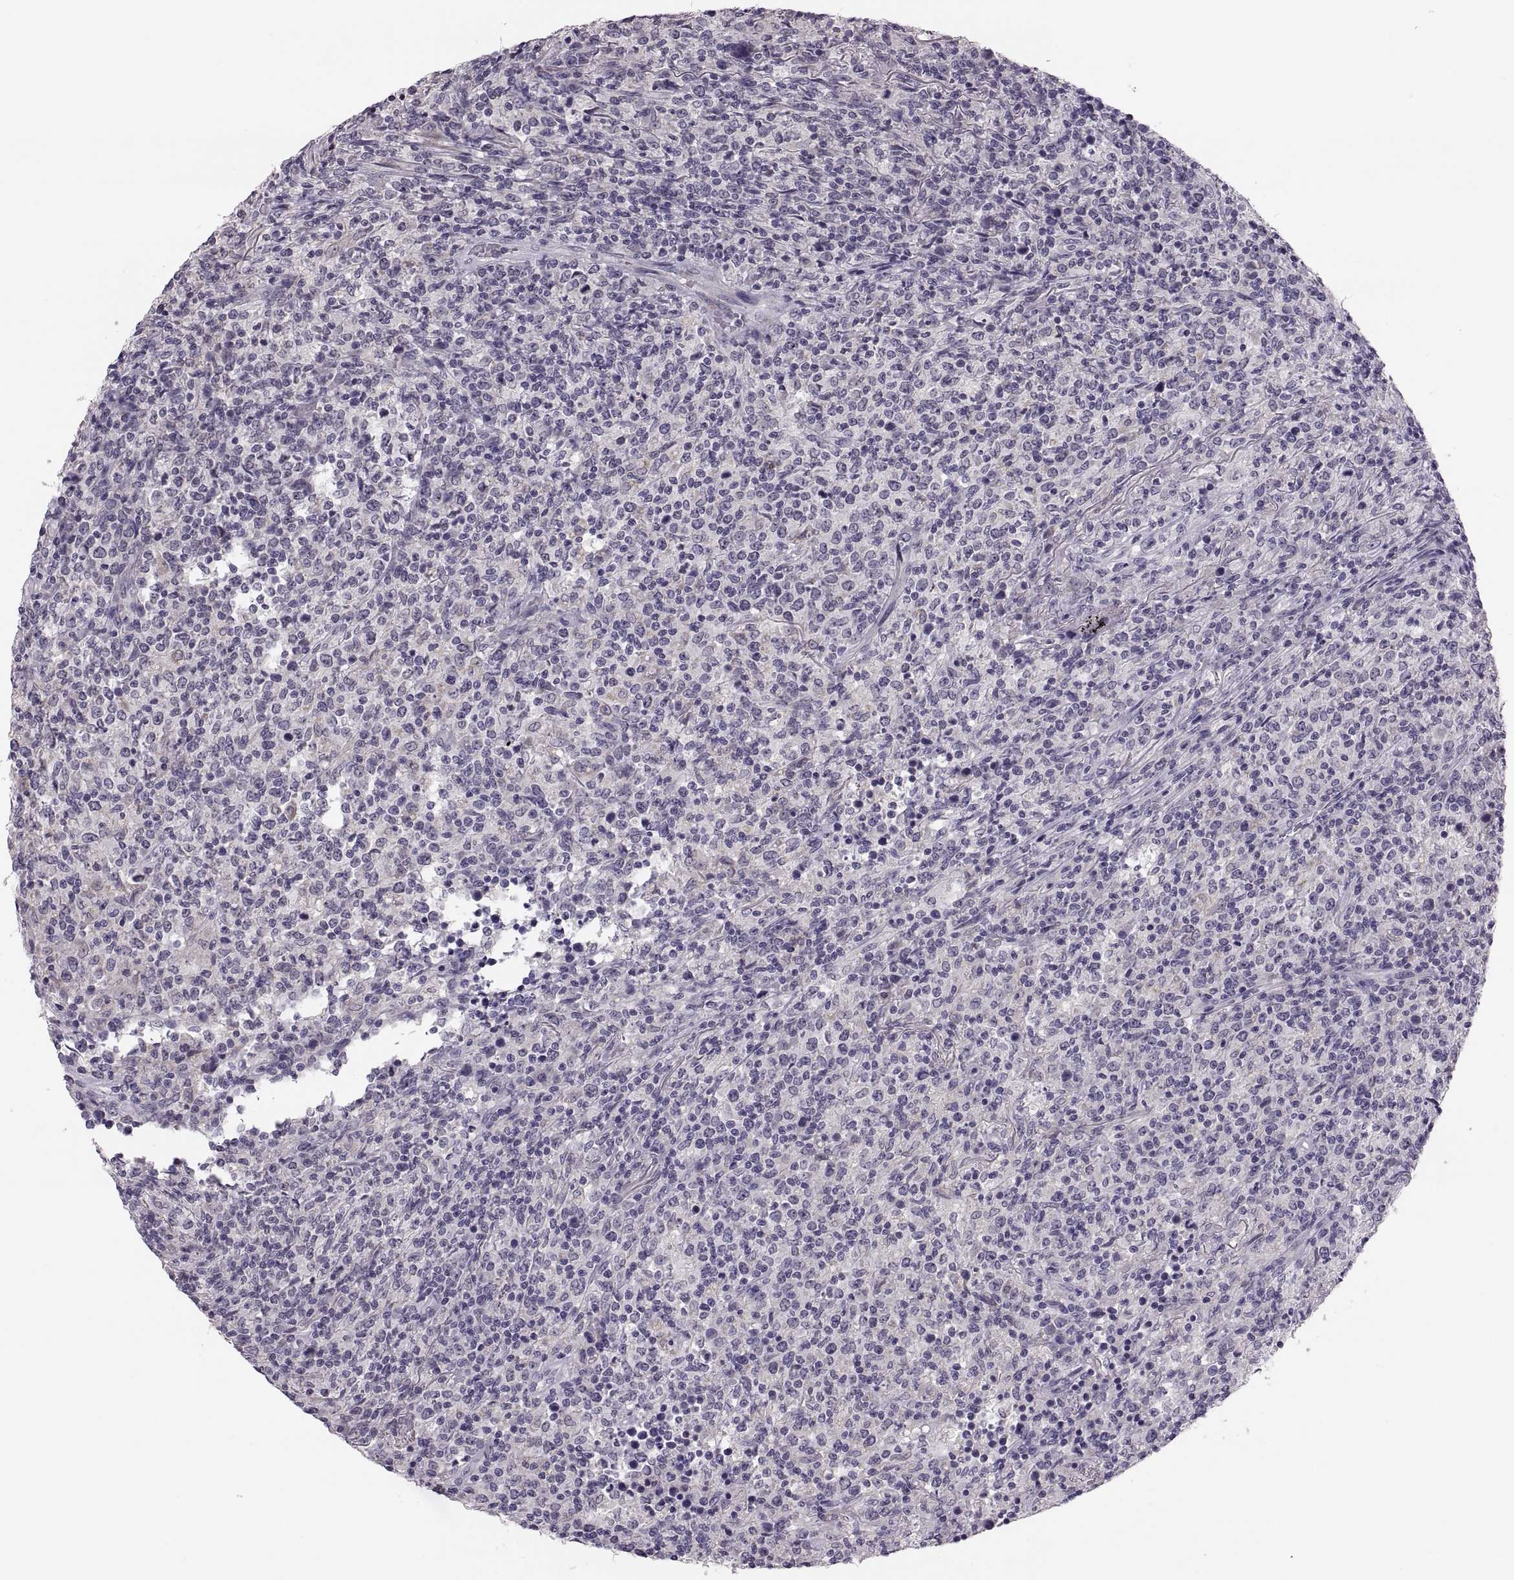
{"staining": {"intensity": "negative", "quantity": "none", "location": "none"}, "tissue": "lymphoma", "cell_type": "Tumor cells", "image_type": "cancer", "snomed": [{"axis": "morphology", "description": "Malignant lymphoma, non-Hodgkin's type, High grade"}, {"axis": "topography", "description": "Lung"}], "caption": "High power microscopy image of an IHC photomicrograph of high-grade malignant lymphoma, non-Hodgkin's type, revealing no significant staining in tumor cells. (DAB IHC with hematoxylin counter stain).", "gene": "ADH6", "patient": {"sex": "male", "age": 79}}